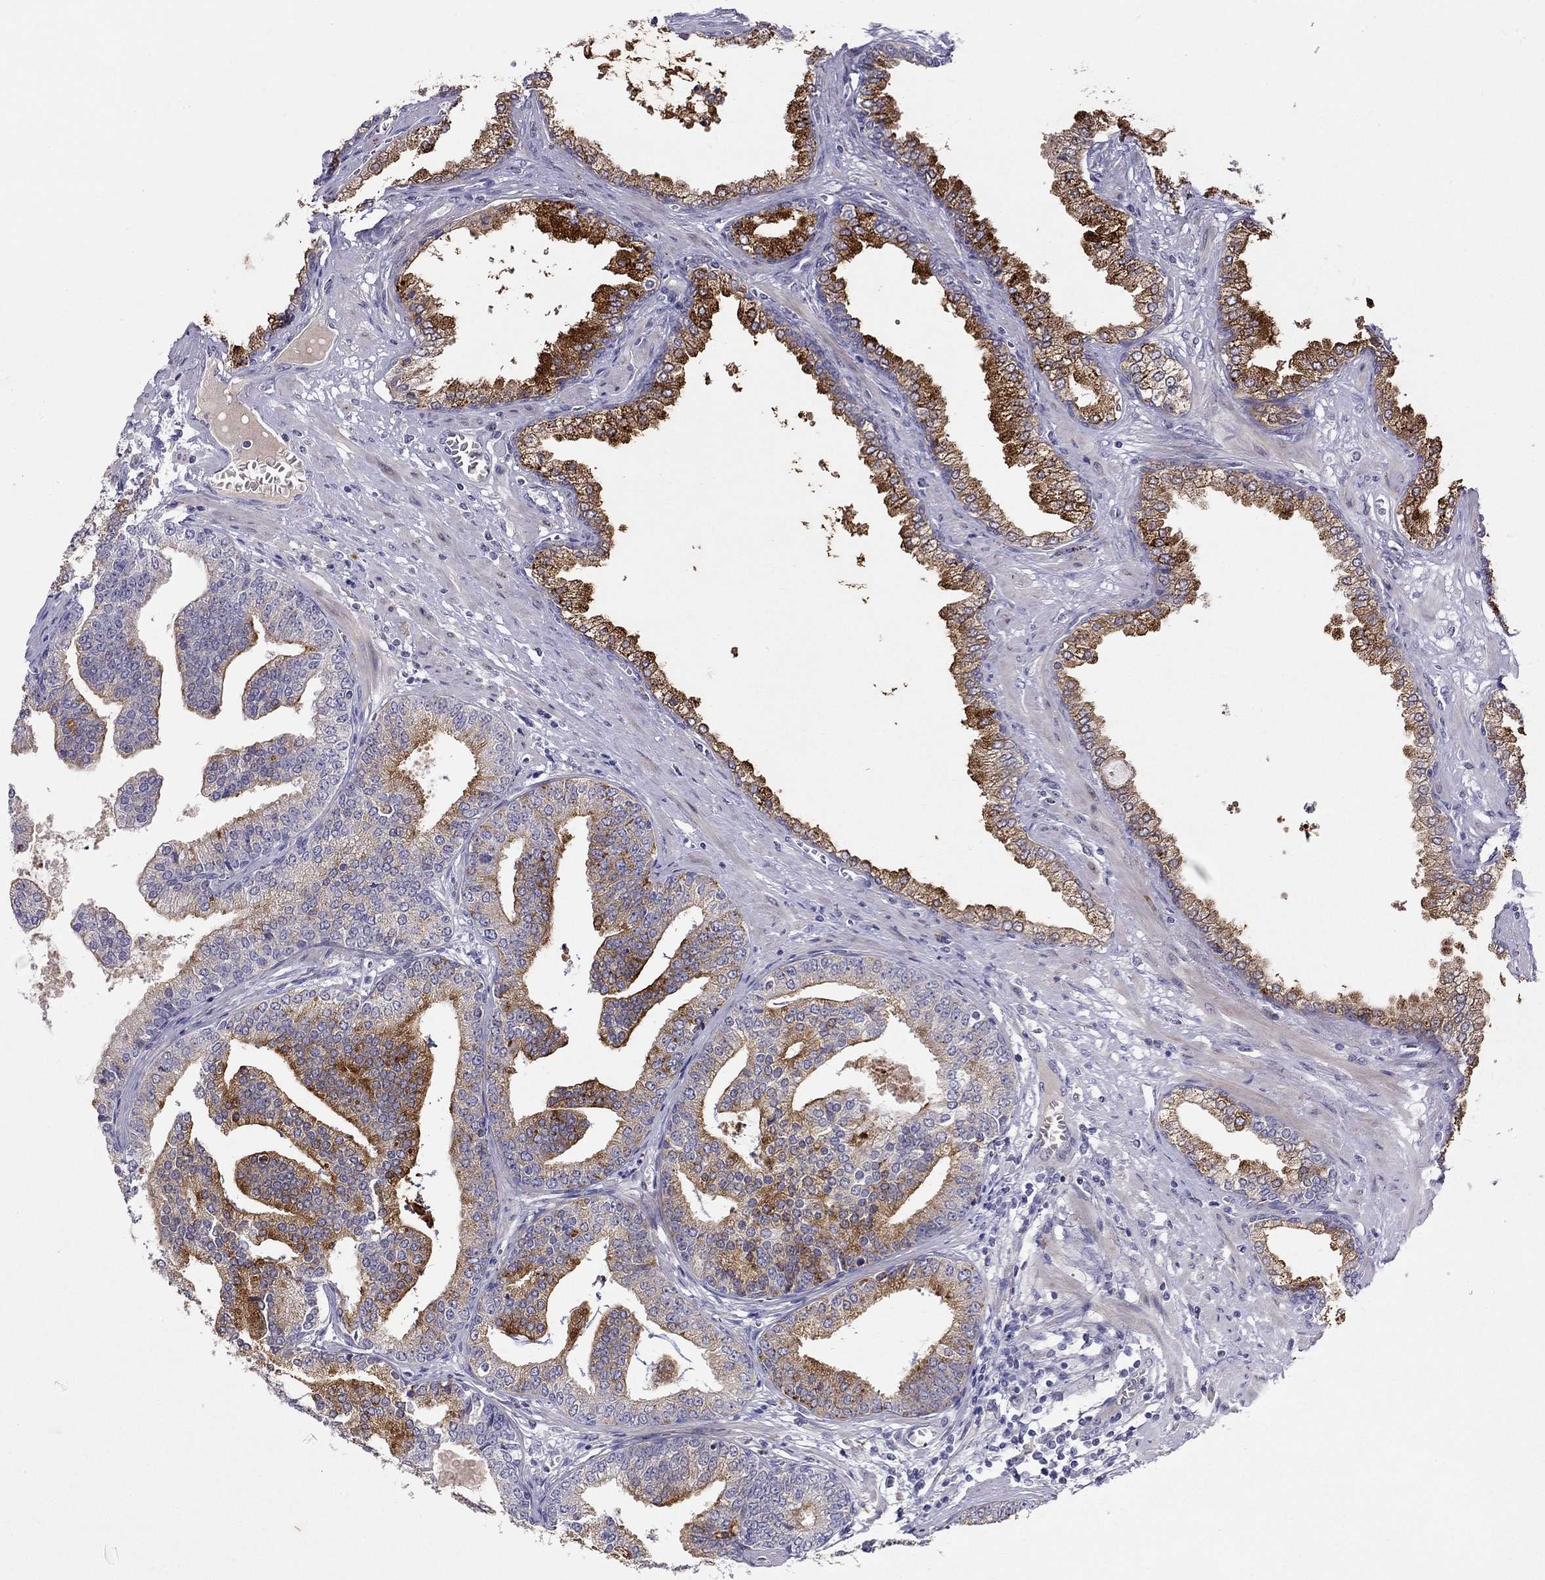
{"staining": {"intensity": "strong", "quantity": "25%-75%", "location": "cytoplasmic/membranous"}, "tissue": "prostate cancer", "cell_type": "Tumor cells", "image_type": "cancer", "snomed": [{"axis": "morphology", "description": "Adenocarcinoma, NOS"}, {"axis": "topography", "description": "Prostate"}], "caption": "The histopathology image demonstrates staining of prostate cancer, revealing strong cytoplasmic/membranous protein expression (brown color) within tumor cells.", "gene": "CPNE4", "patient": {"sex": "male", "age": 64}}